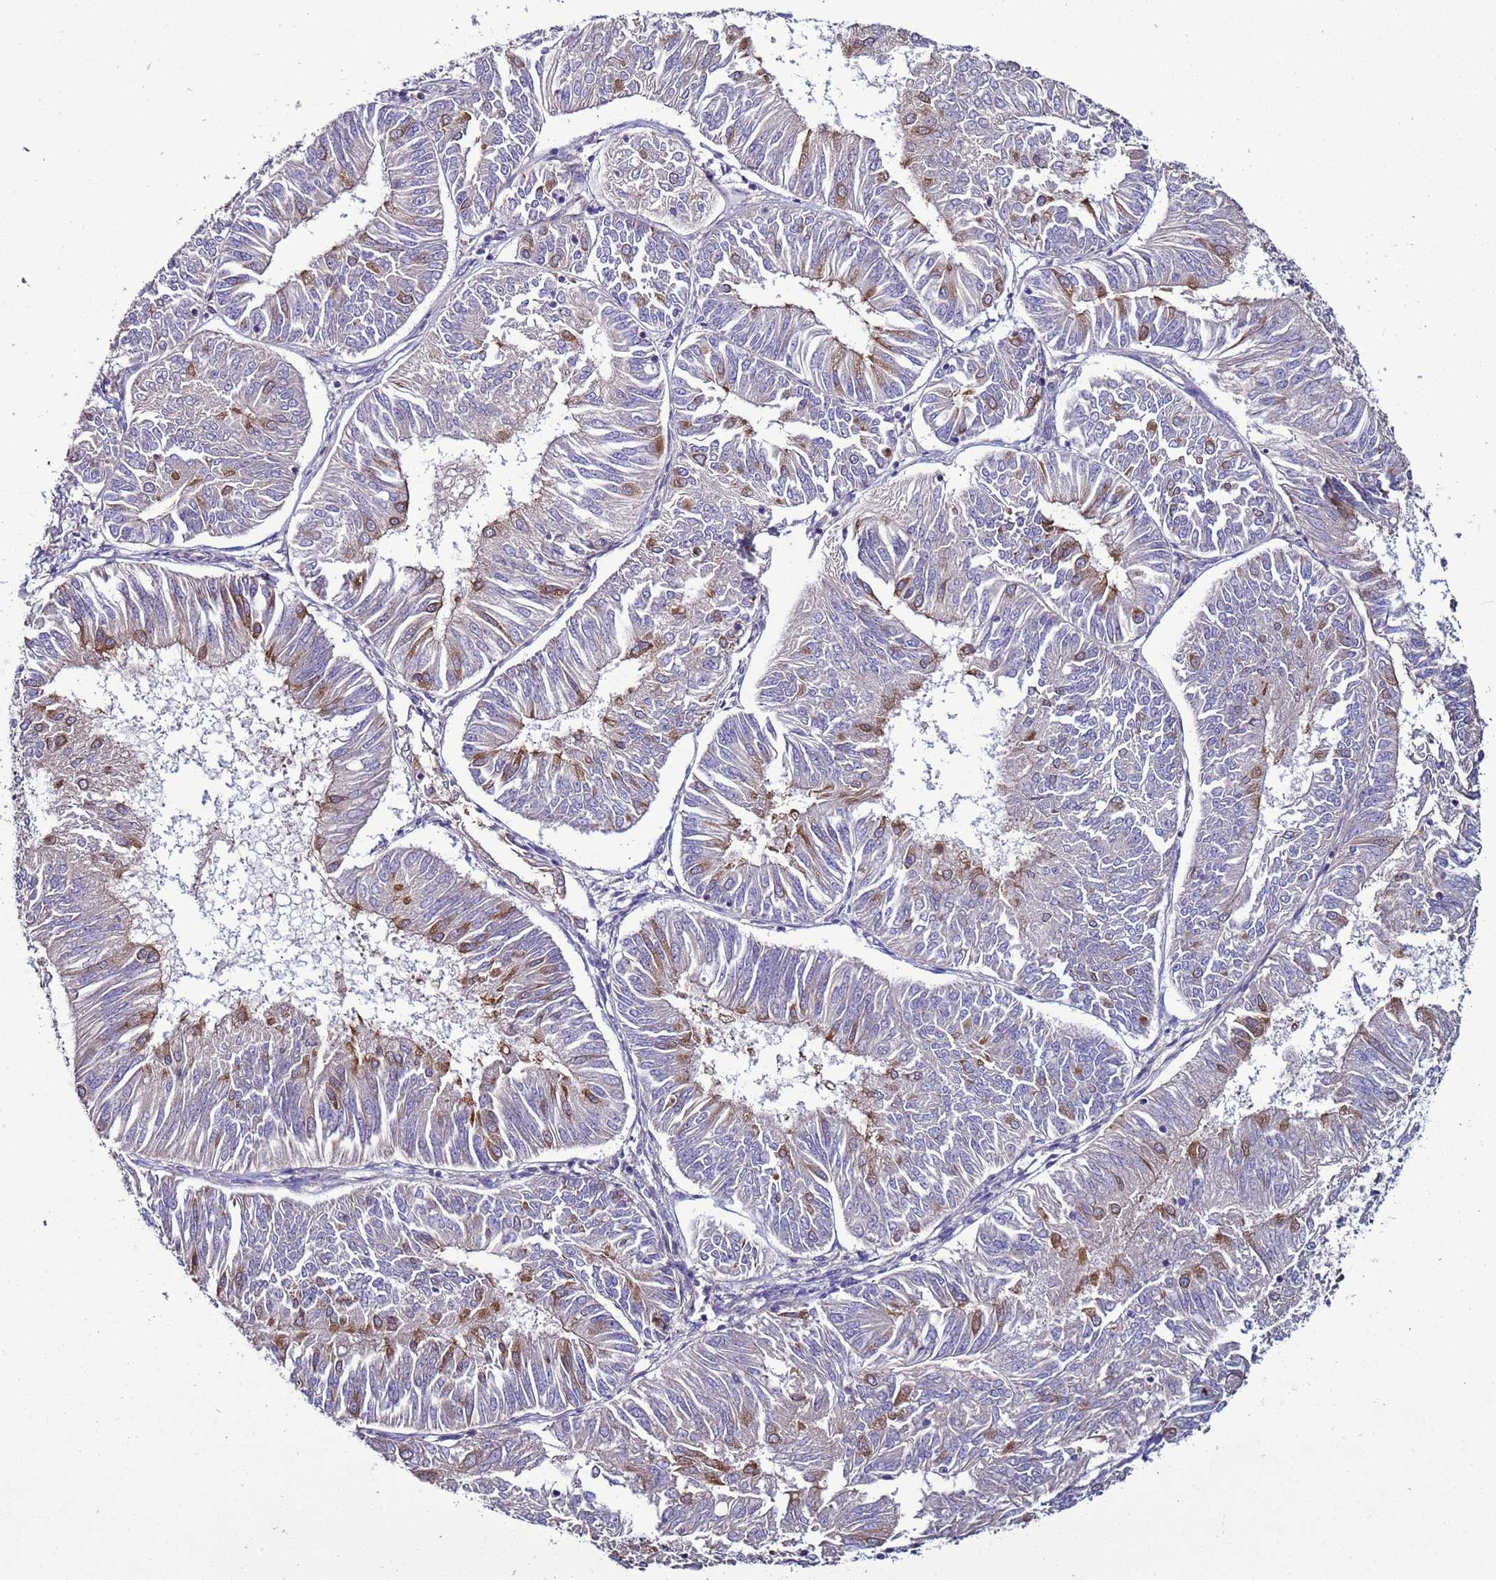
{"staining": {"intensity": "moderate", "quantity": "<25%", "location": "cytoplasmic/membranous"}, "tissue": "endometrial cancer", "cell_type": "Tumor cells", "image_type": "cancer", "snomed": [{"axis": "morphology", "description": "Adenocarcinoma, NOS"}, {"axis": "topography", "description": "Endometrium"}], "caption": "Moderate cytoplasmic/membranous staining is identified in about <25% of tumor cells in endometrial adenocarcinoma.", "gene": "RABL2B", "patient": {"sex": "female", "age": 58}}